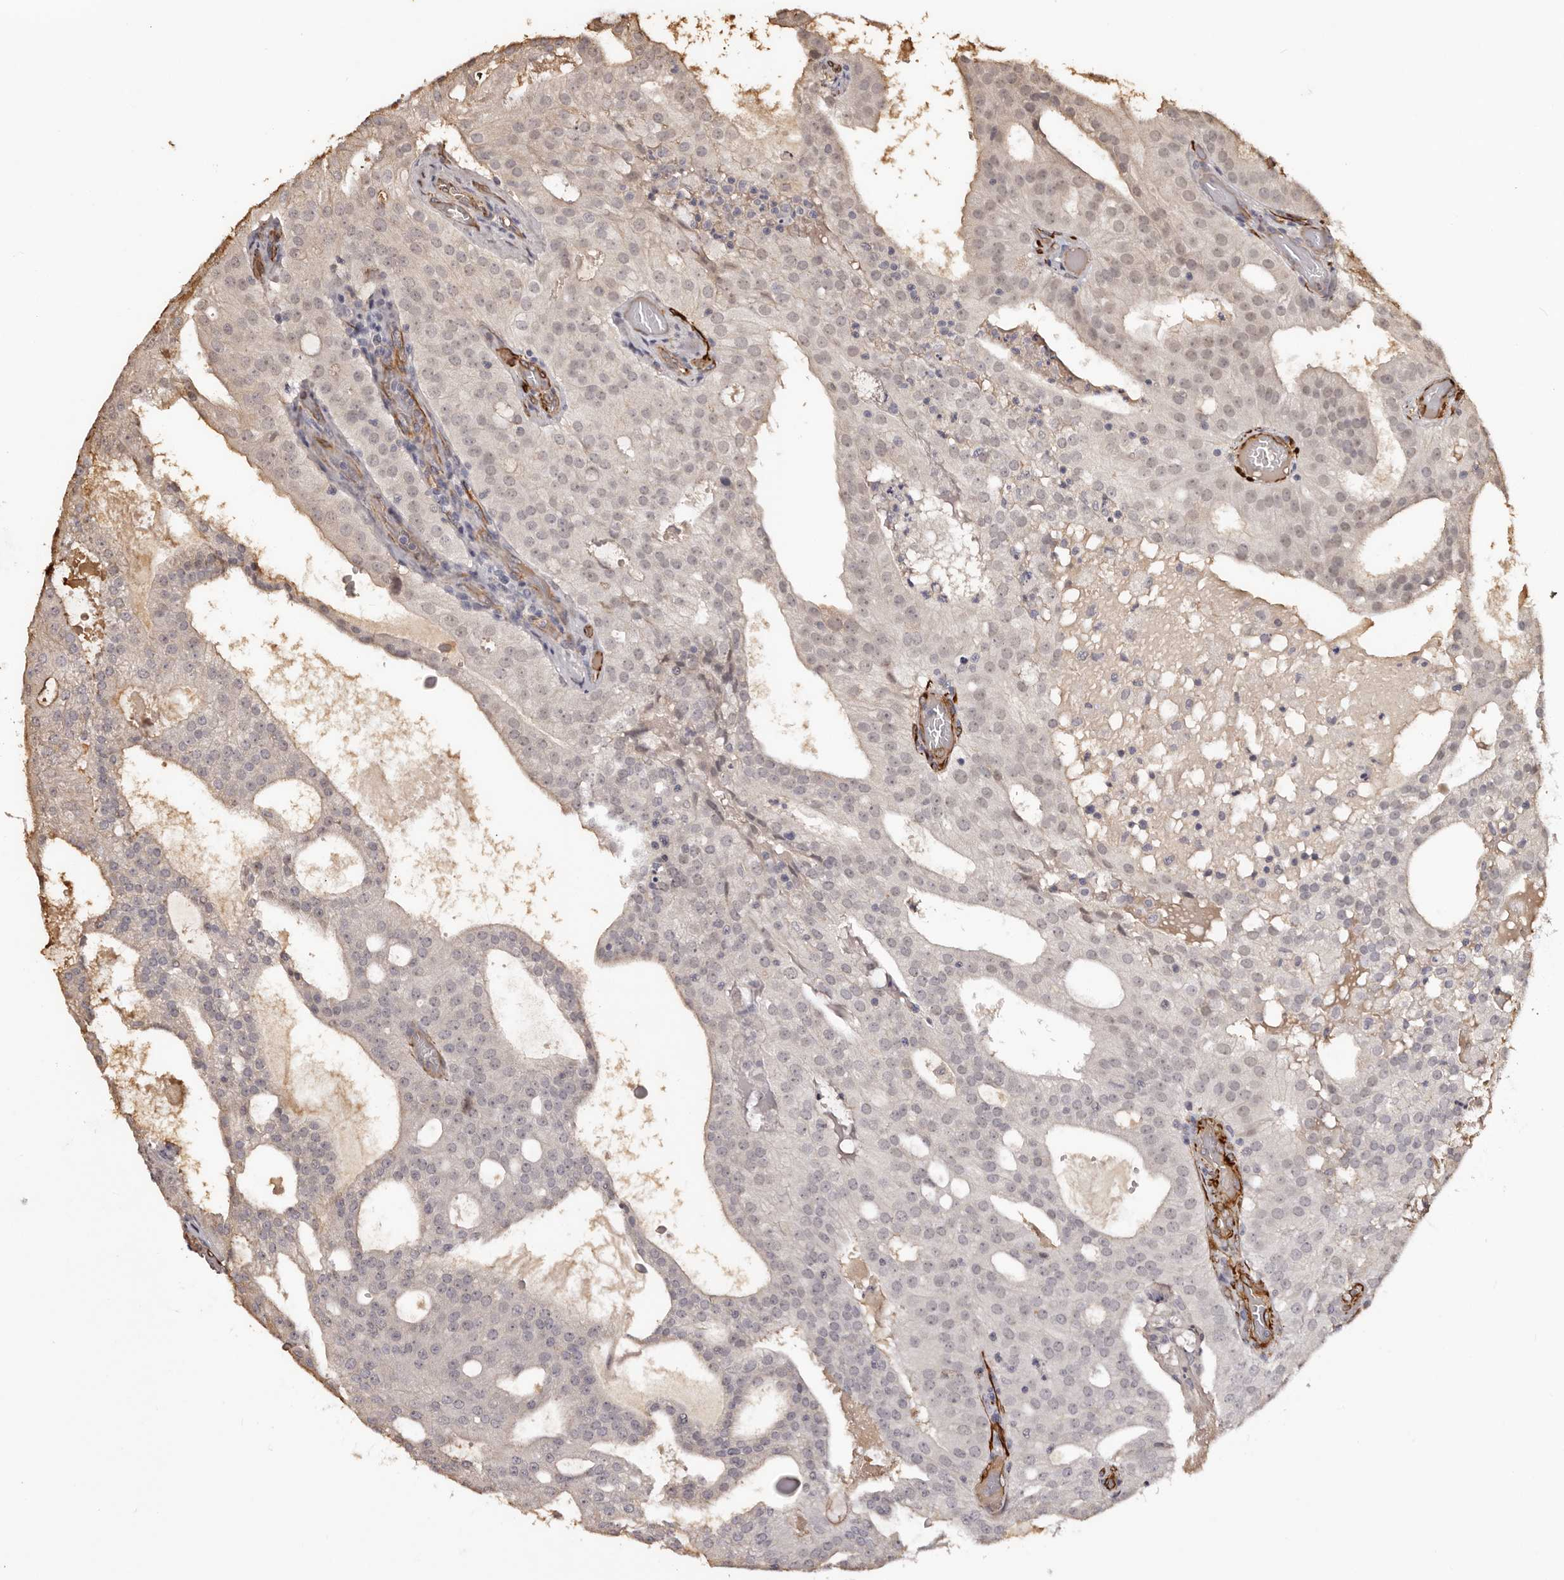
{"staining": {"intensity": "weak", "quantity": "<25%", "location": "nuclear"}, "tissue": "prostate cancer", "cell_type": "Tumor cells", "image_type": "cancer", "snomed": [{"axis": "morphology", "description": "Adenocarcinoma, Medium grade"}, {"axis": "topography", "description": "Prostate"}], "caption": "High magnification brightfield microscopy of prostate cancer stained with DAB (brown) and counterstained with hematoxylin (blue): tumor cells show no significant expression.", "gene": "ZNF557", "patient": {"sex": "male", "age": 88}}